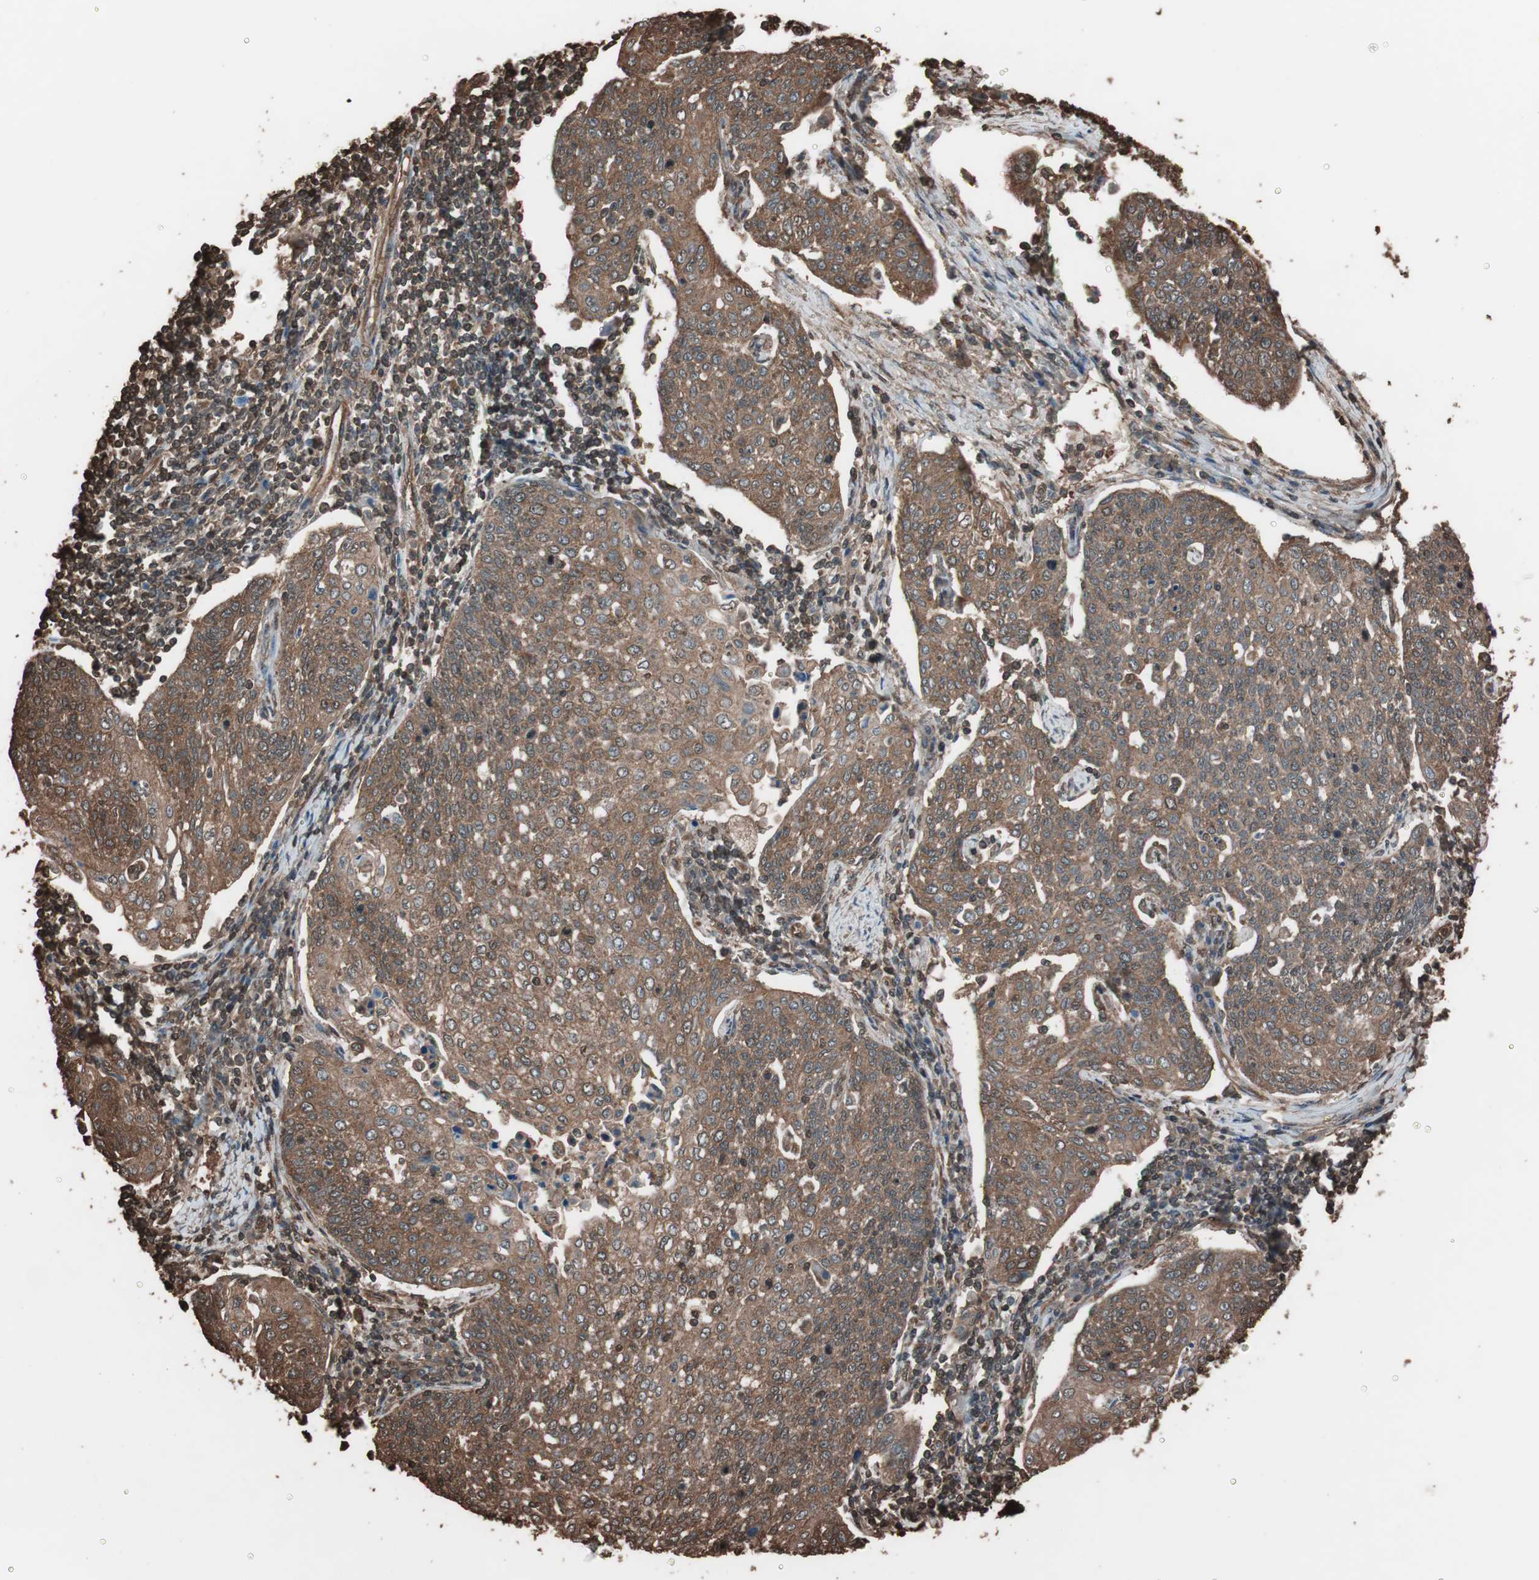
{"staining": {"intensity": "moderate", "quantity": ">75%", "location": "cytoplasmic/membranous"}, "tissue": "cervical cancer", "cell_type": "Tumor cells", "image_type": "cancer", "snomed": [{"axis": "morphology", "description": "Squamous cell carcinoma, NOS"}, {"axis": "topography", "description": "Cervix"}], "caption": "A high-resolution micrograph shows IHC staining of cervical cancer (squamous cell carcinoma), which shows moderate cytoplasmic/membranous expression in about >75% of tumor cells.", "gene": "CALM2", "patient": {"sex": "female", "age": 34}}